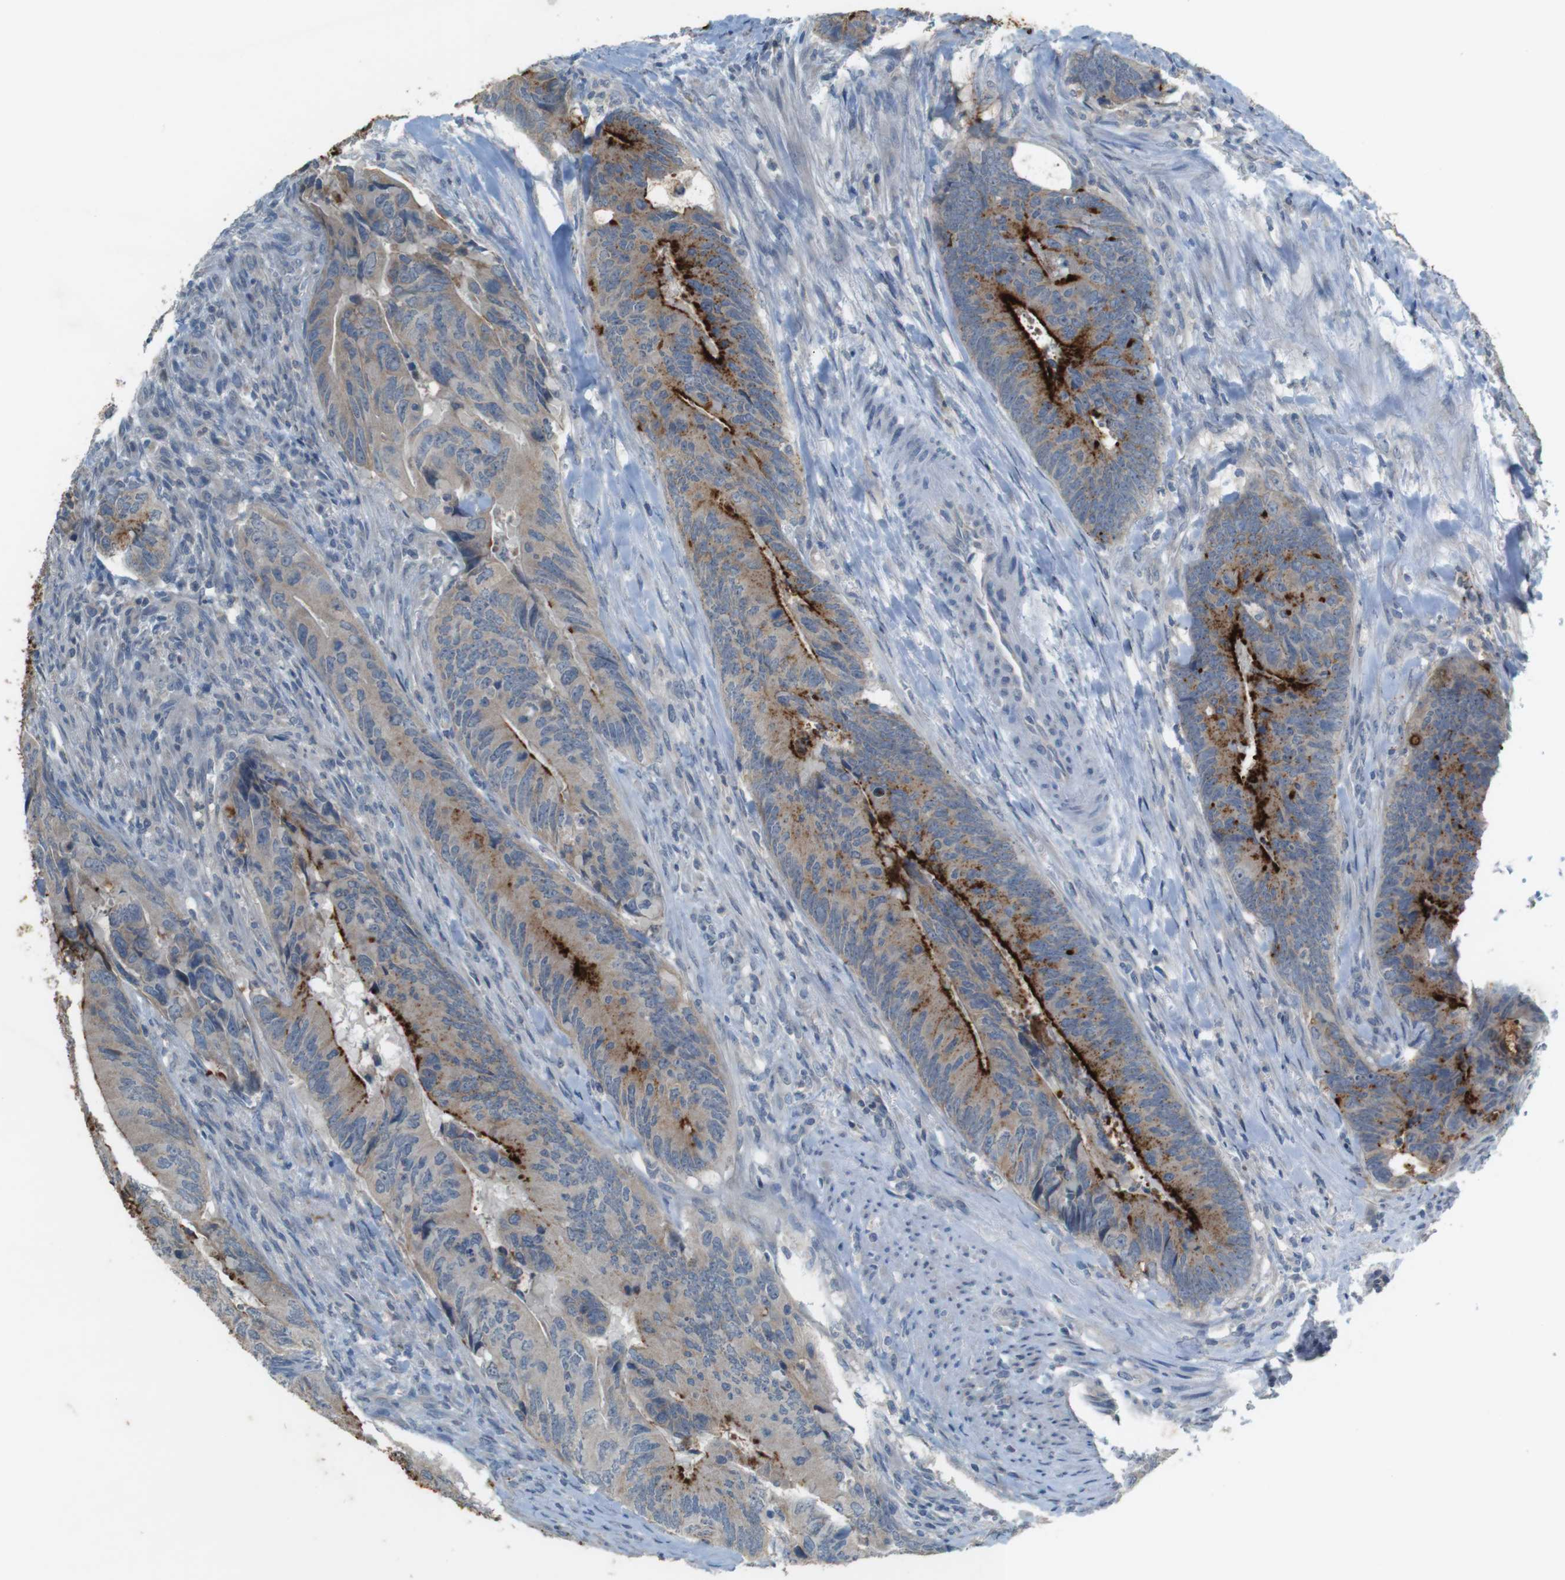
{"staining": {"intensity": "strong", "quantity": "25%-75%", "location": "cytoplasmic/membranous"}, "tissue": "colorectal cancer", "cell_type": "Tumor cells", "image_type": "cancer", "snomed": [{"axis": "morphology", "description": "Normal tissue, NOS"}, {"axis": "morphology", "description": "Adenocarcinoma, NOS"}, {"axis": "topography", "description": "Colon"}], "caption": "High-magnification brightfield microscopy of colorectal adenocarcinoma stained with DAB (brown) and counterstained with hematoxylin (blue). tumor cells exhibit strong cytoplasmic/membranous positivity is appreciated in about25%-75% of cells. The staining was performed using DAB, with brown indicating positive protein expression. Nuclei are stained blue with hematoxylin.", "gene": "MUC5B", "patient": {"sex": "male", "age": 56}}